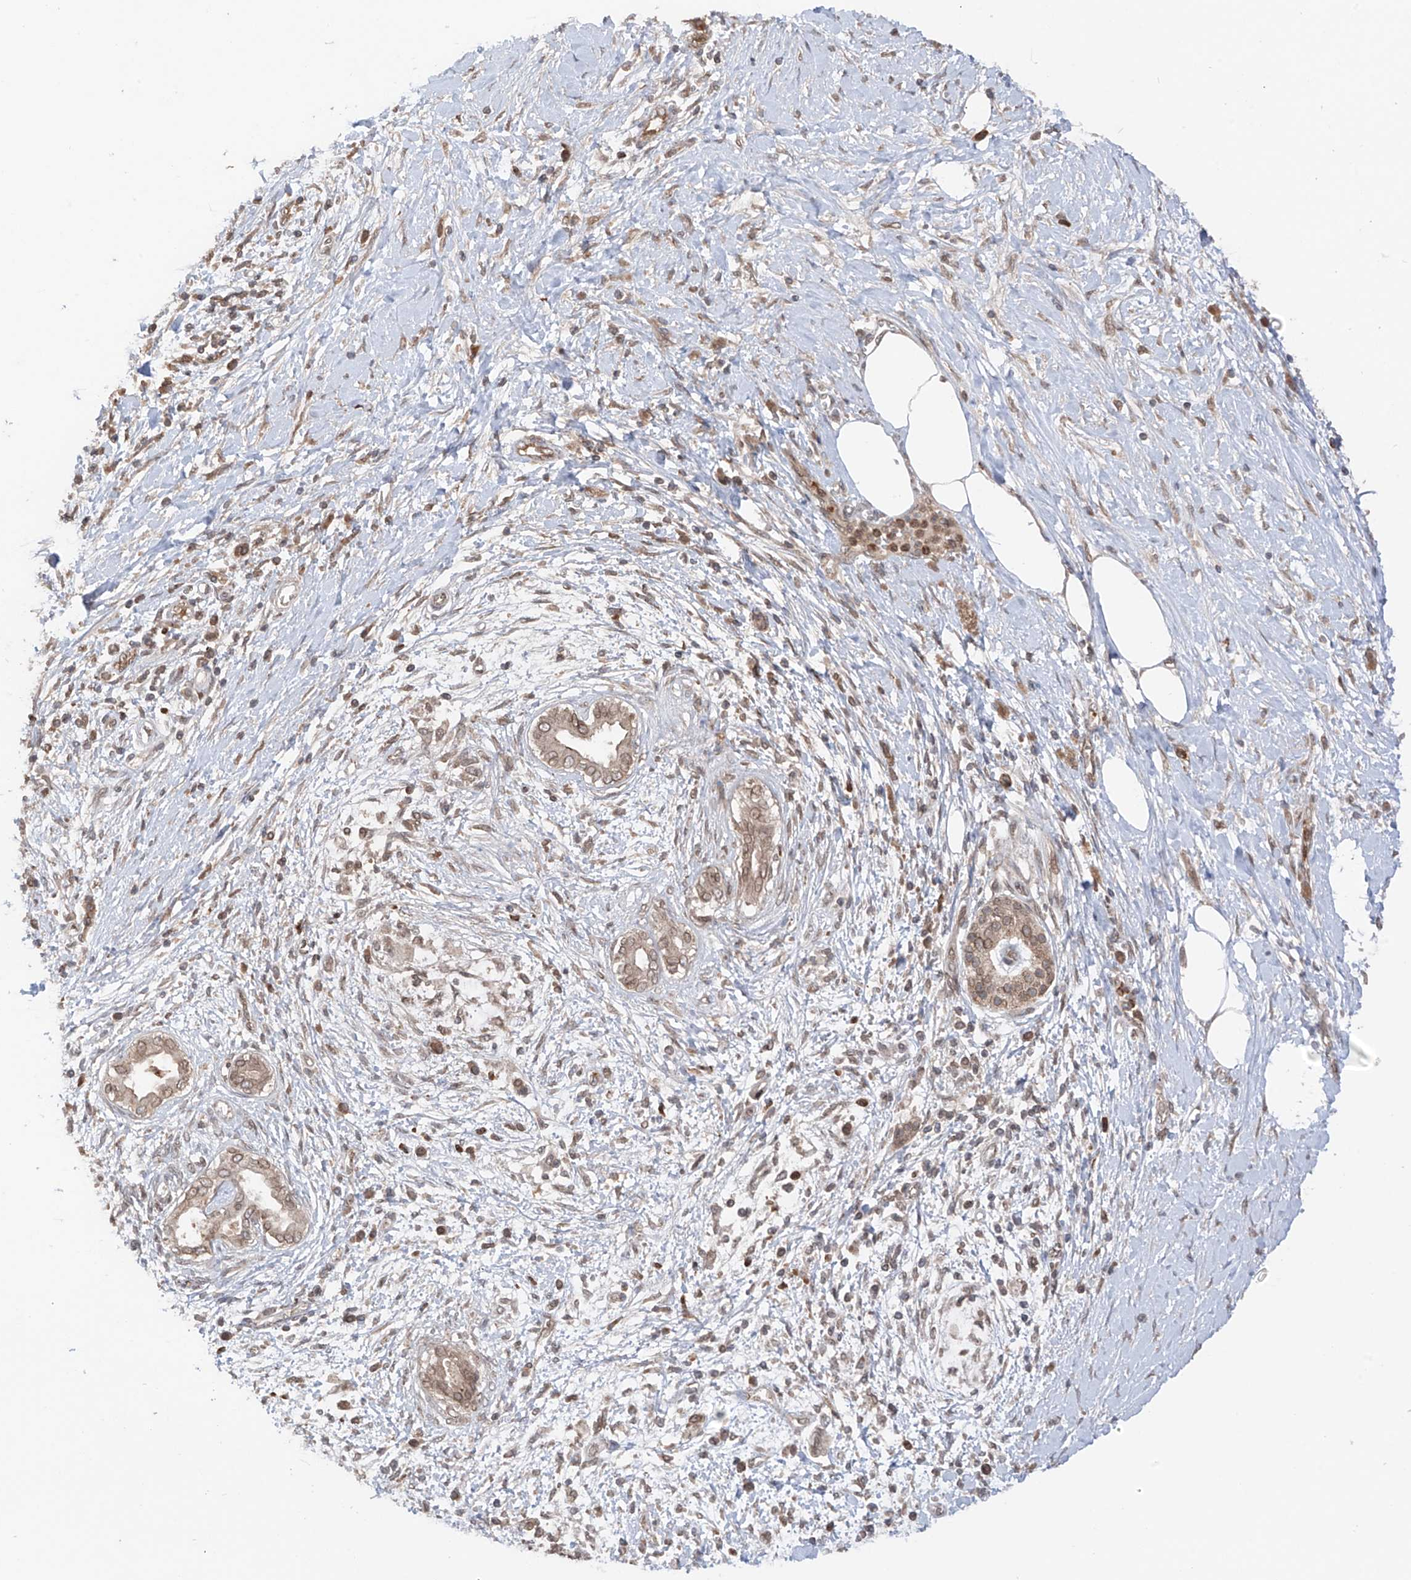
{"staining": {"intensity": "moderate", "quantity": ">75%", "location": "cytoplasmic/membranous,nuclear"}, "tissue": "pancreatic cancer", "cell_type": "Tumor cells", "image_type": "cancer", "snomed": [{"axis": "morphology", "description": "Adenocarcinoma, NOS"}, {"axis": "topography", "description": "Pancreas"}], "caption": "Immunohistochemical staining of human pancreatic cancer exhibits moderate cytoplasmic/membranous and nuclear protein staining in about >75% of tumor cells.", "gene": "AHCTF1", "patient": {"sex": "male", "age": 58}}